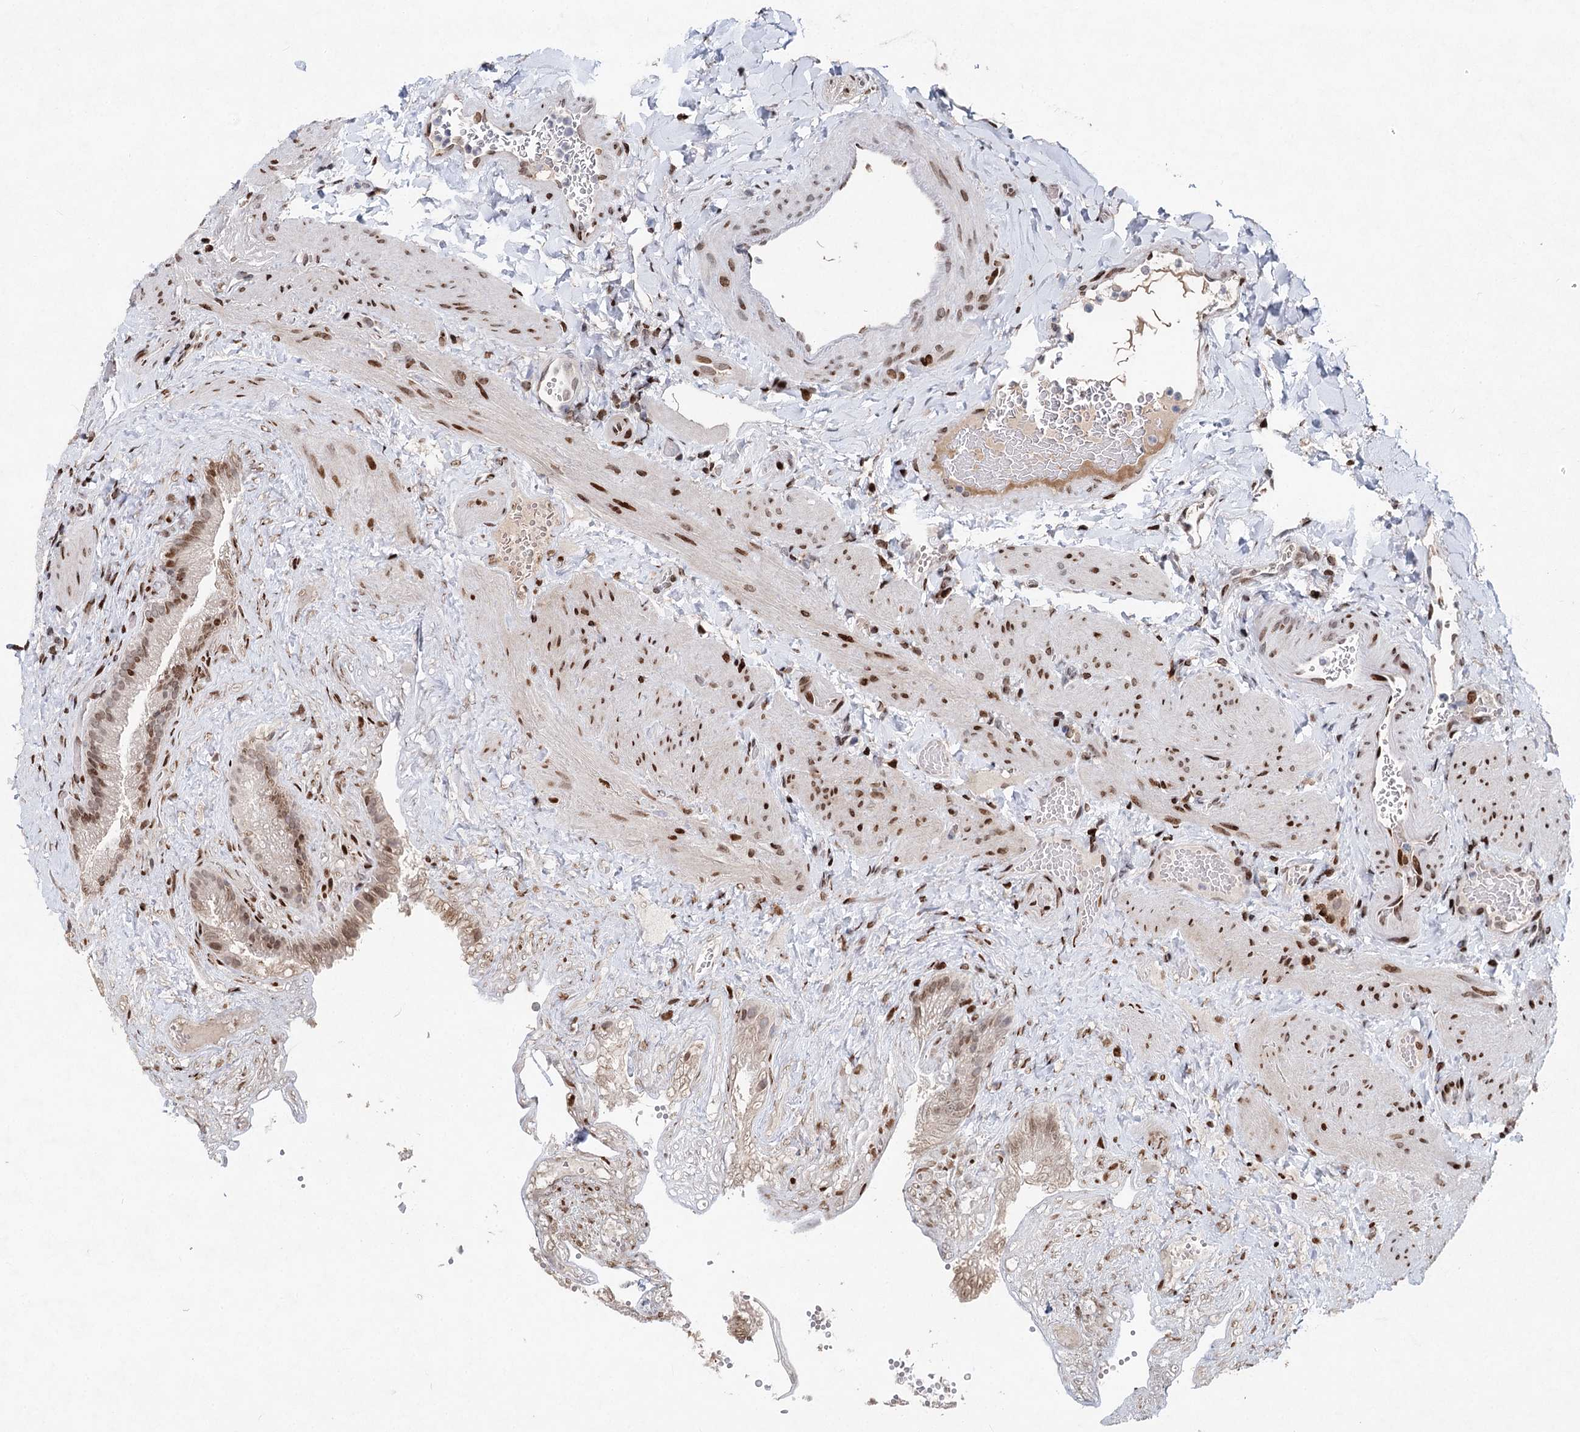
{"staining": {"intensity": "moderate", "quantity": "25%-75%", "location": "nuclear"}, "tissue": "gallbladder", "cell_type": "Glandular cells", "image_type": "normal", "snomed": [{"axis": "morphology", "description": "Normal tissue, NOS"}, {"axis": "topography", "description": "Gallbladder"}], "caption": "IHC image of benign gallbladder: human gallbladder stained using immunohistochemistry reveals medium levels of moderate protein expression localized specifically in the nuclear of glandular cells, appearing as a nuclear brown color.", "gene": "FRMD4A", "patient": {"sex": "female", "age": 30}}